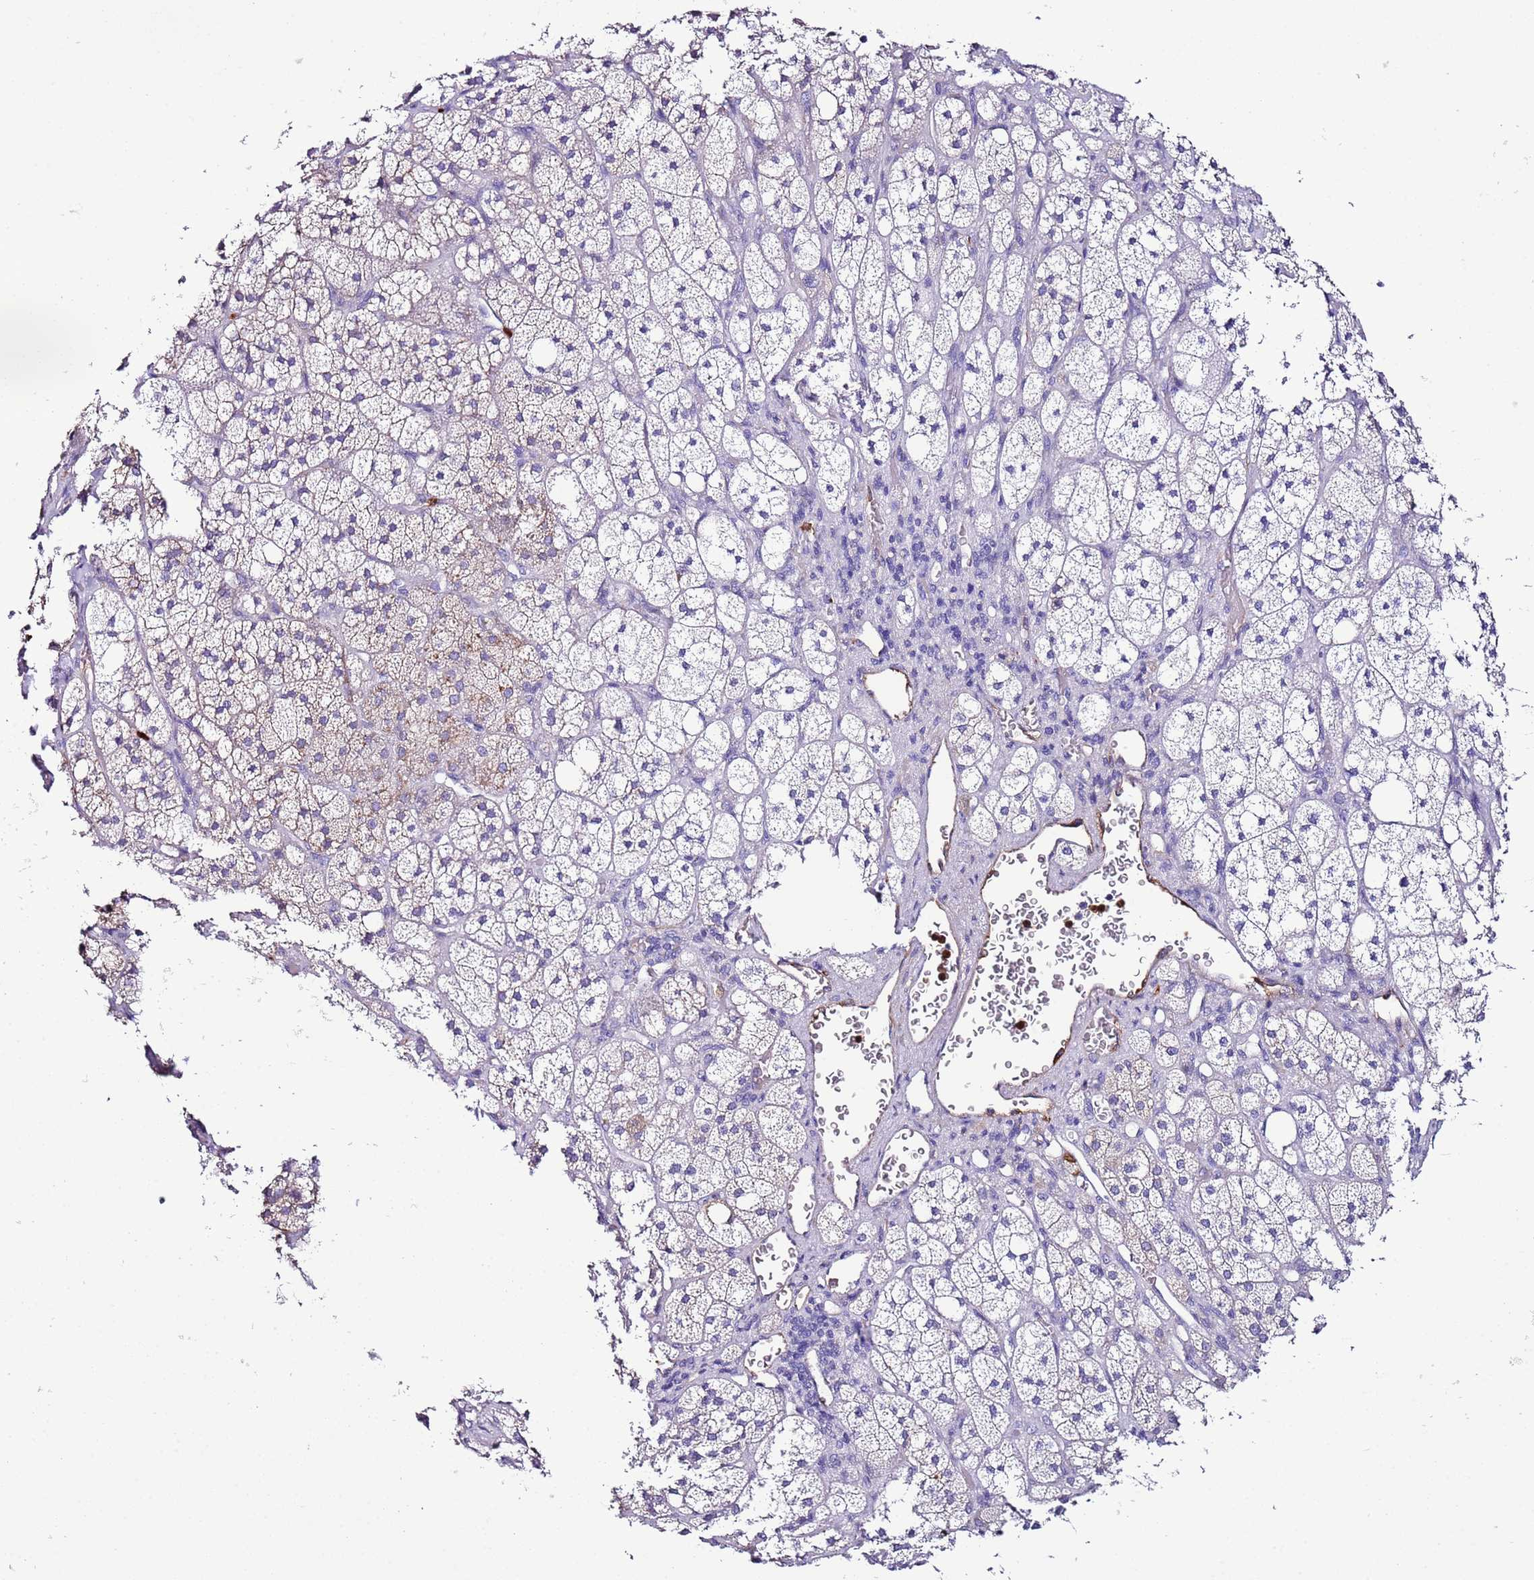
{"staining": {"intensity": "weak", "quantity": "<25%", "location": "cytoplasmic/membranous"}, "tissue": "adrenal gland", "cell_type": "Glandular cells", "image_type": "normal", "snomed": [{"axis": "morphology", "description": "Normal tissue, NOS"}, {"axis": "topography", "description": "Adrenal gland"}], "caption": "Normal adrenal gland was stained to show a protein in brown. There is no significant positivity in glandular cells. Brightfield microscopy of IHC stained with DAB (brown) and hematoxylin (blue), captured at high magnification.", "gene": "FAM174C", "patient": {"sex": "male", "age": 61}}